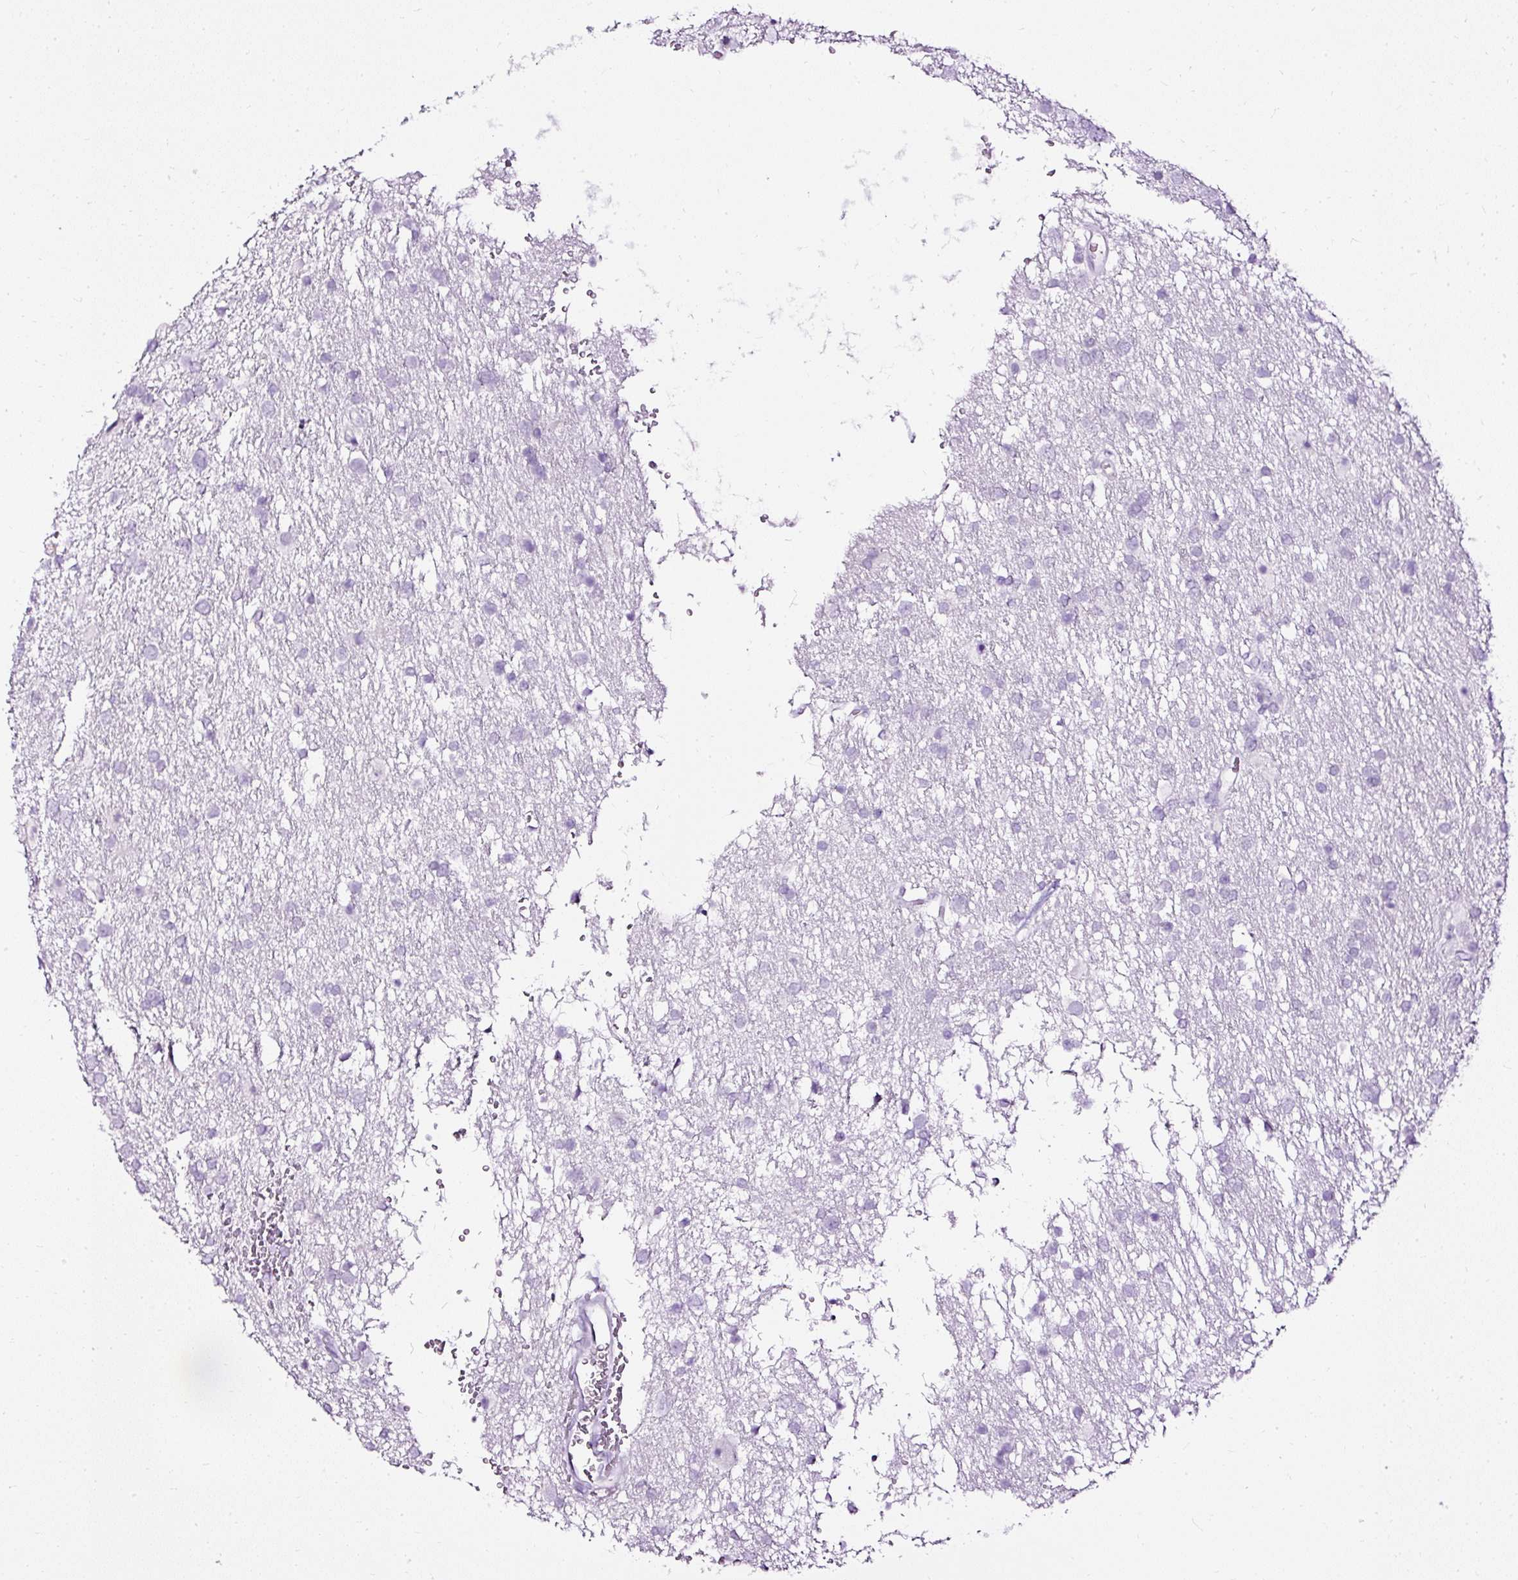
{"staining": {"intensity": "negative", "quantity": "none", "location": "none"}, "tissue": "glioma", "cell_type": "Tumor cells", "image_type": "cancer", "snomed": [{"axis": "morphology", "description": "Glioma, malignant, Low grade"}, {"axis": "topography", "description": "Brain"}], "caption": "High power microscopy micrograph of an immunohistochemistry photomicrograph of malignant glioma (low-grade), revealing no significant staining in tumor cells. (DAB (3,3'-diaminobenzidine) IHC visualized using brightfield microscopy, high magnification).", "gene": "ATP2A1", "patient": {"sex": "female", "age": 32}}